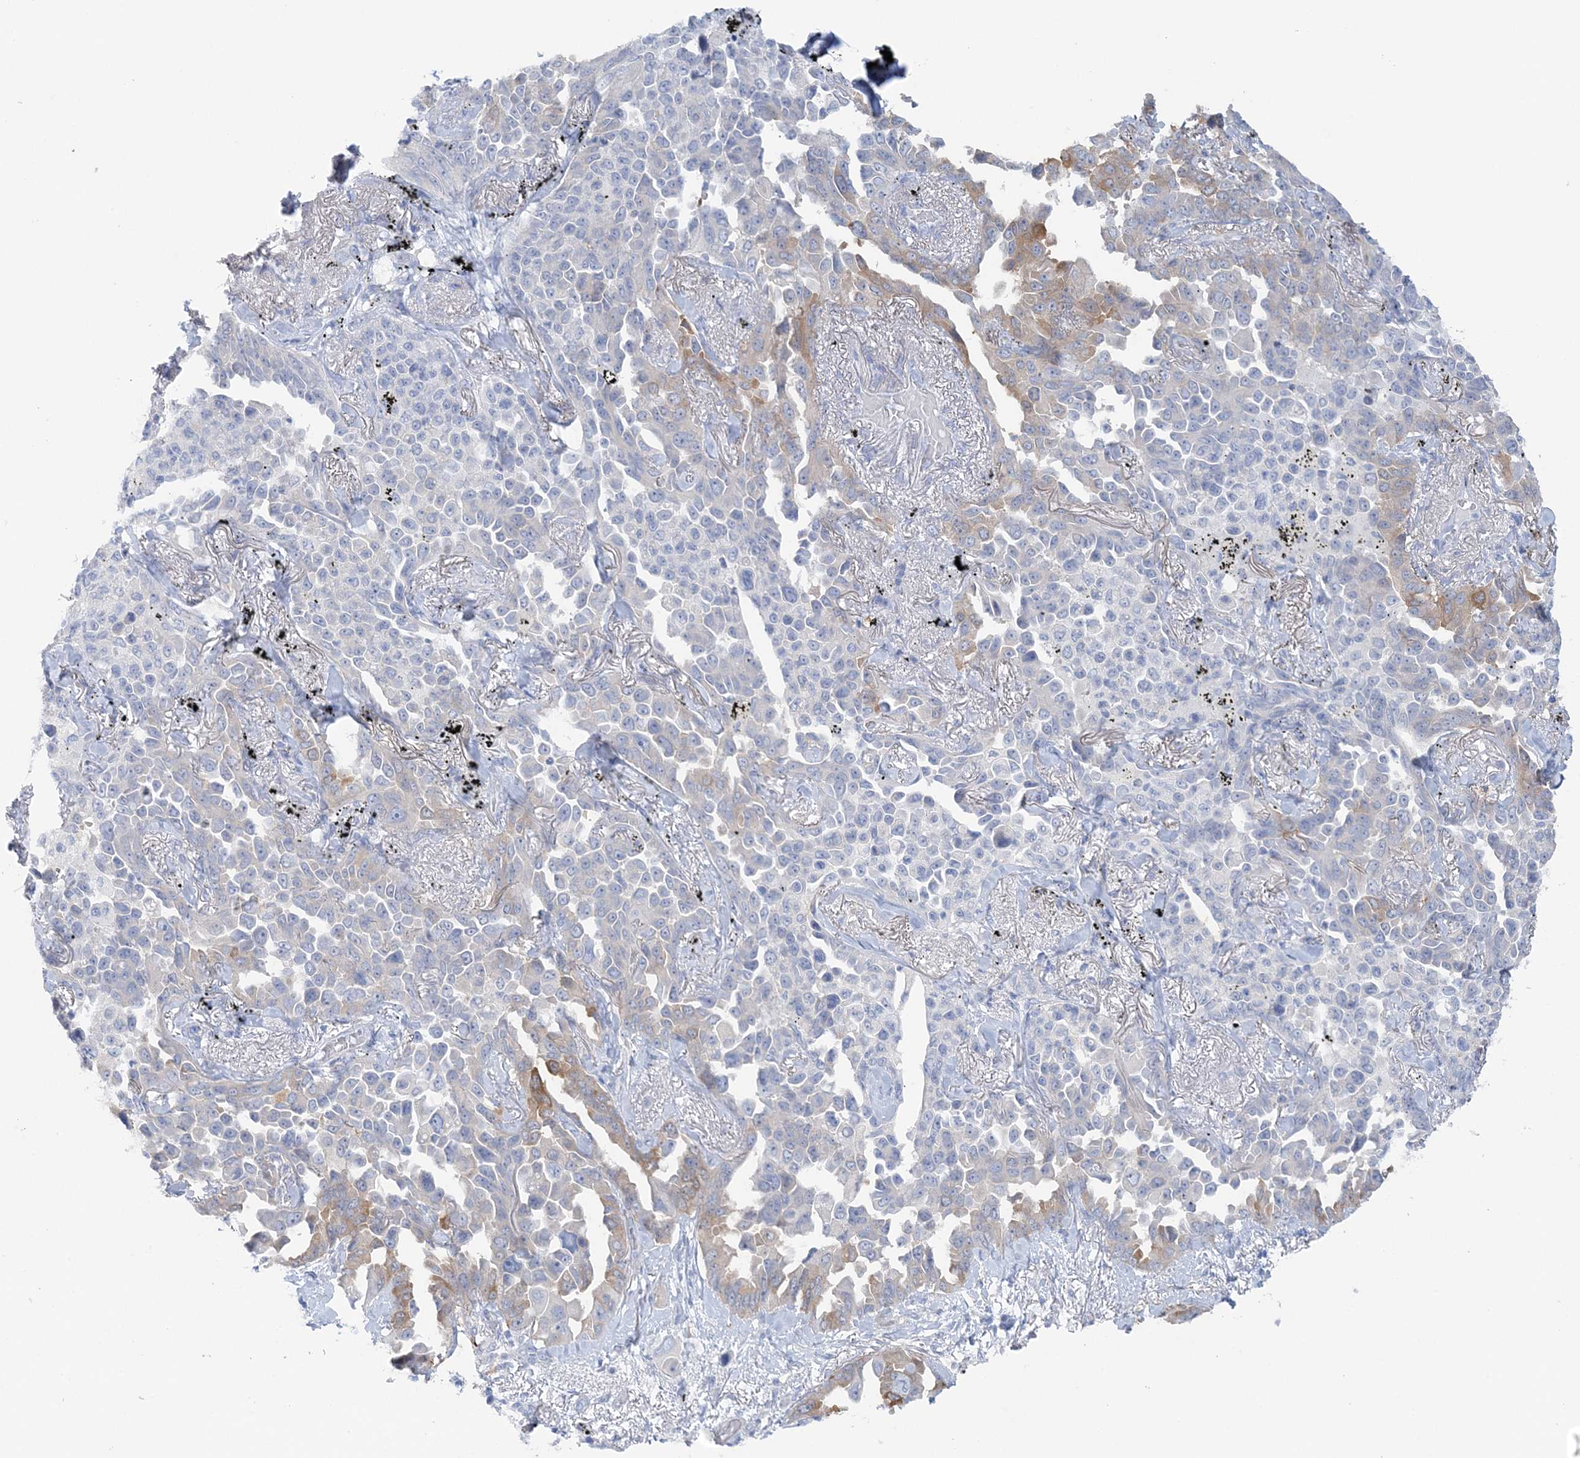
{"staining": {"intensity": "weak", "quantity": "<25%", "location": "cytoplasmic/membranous"}, "tissue": "lung cancer", "cell_type": "Tumor cells", "image_type": "cancer", "snomed": [{"axis": "morphology", "description": "Adenocarcinoma, NOS"}, {"axis": "topography", "description": "Lung"}], "caption": "Tumor cells are negative for protein expression in human lung cancer.", "gene": "HMGCS1", "patient": {"sex": "female", "age": 67}}